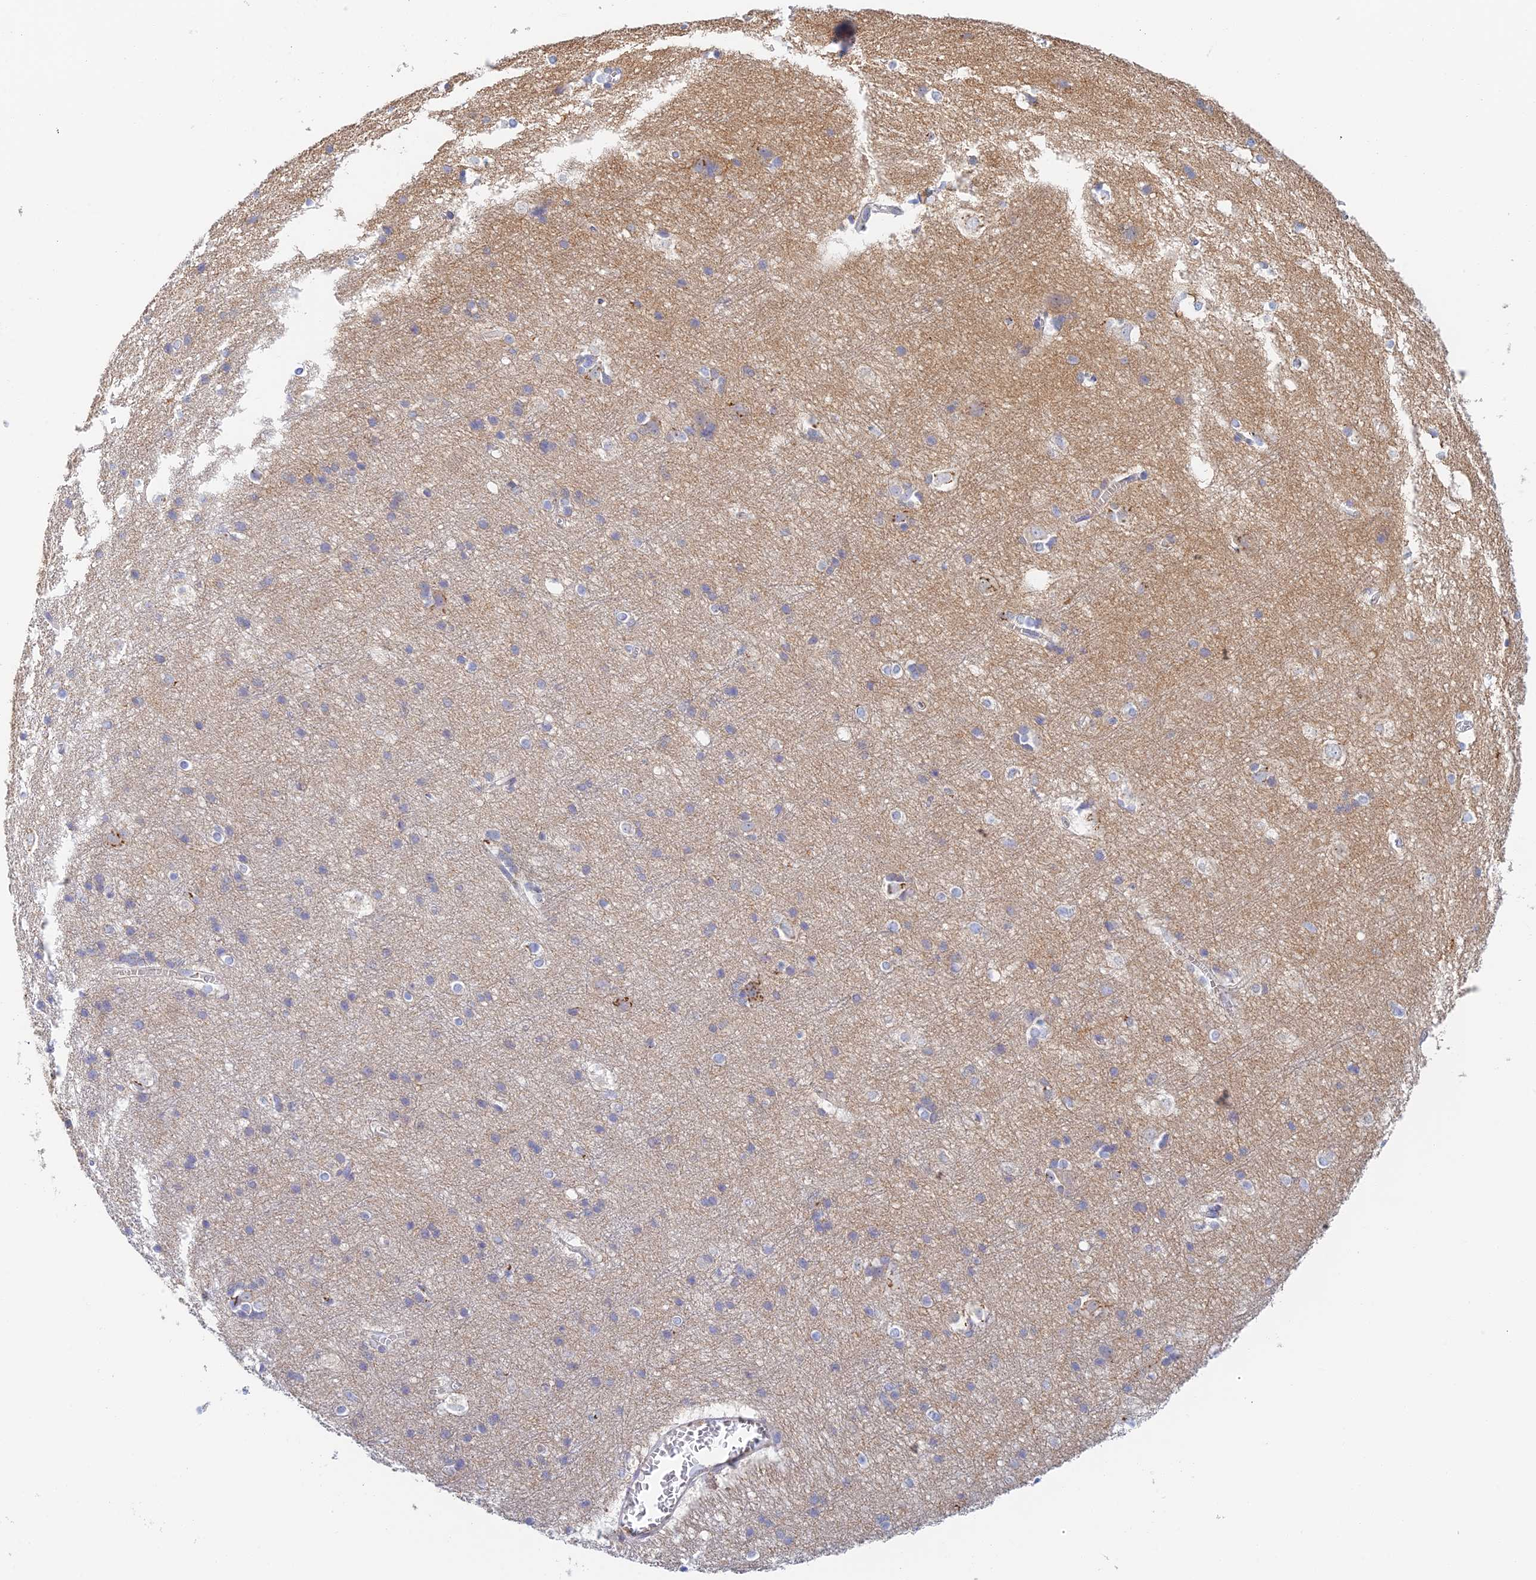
{"staining": {"intensity": "negative", "quantity": "none", "location": "none"}, "tissue": "cerebral cortex", "cell_type": "Endothelial cells", "image_type": "normal", "snomed": [{"axis": "morphology", "description": "Normal tissue, NOS"}, {"axis": "topography", "description": "Cerebral cortex"}], "caption": "Human cerebral cortex stained for a protein using immunohistochemistry (IHC) shows no staining in endothelial cells.", "gene": "SLC24A3", "patient": {"sex": "male", "age": 54}}